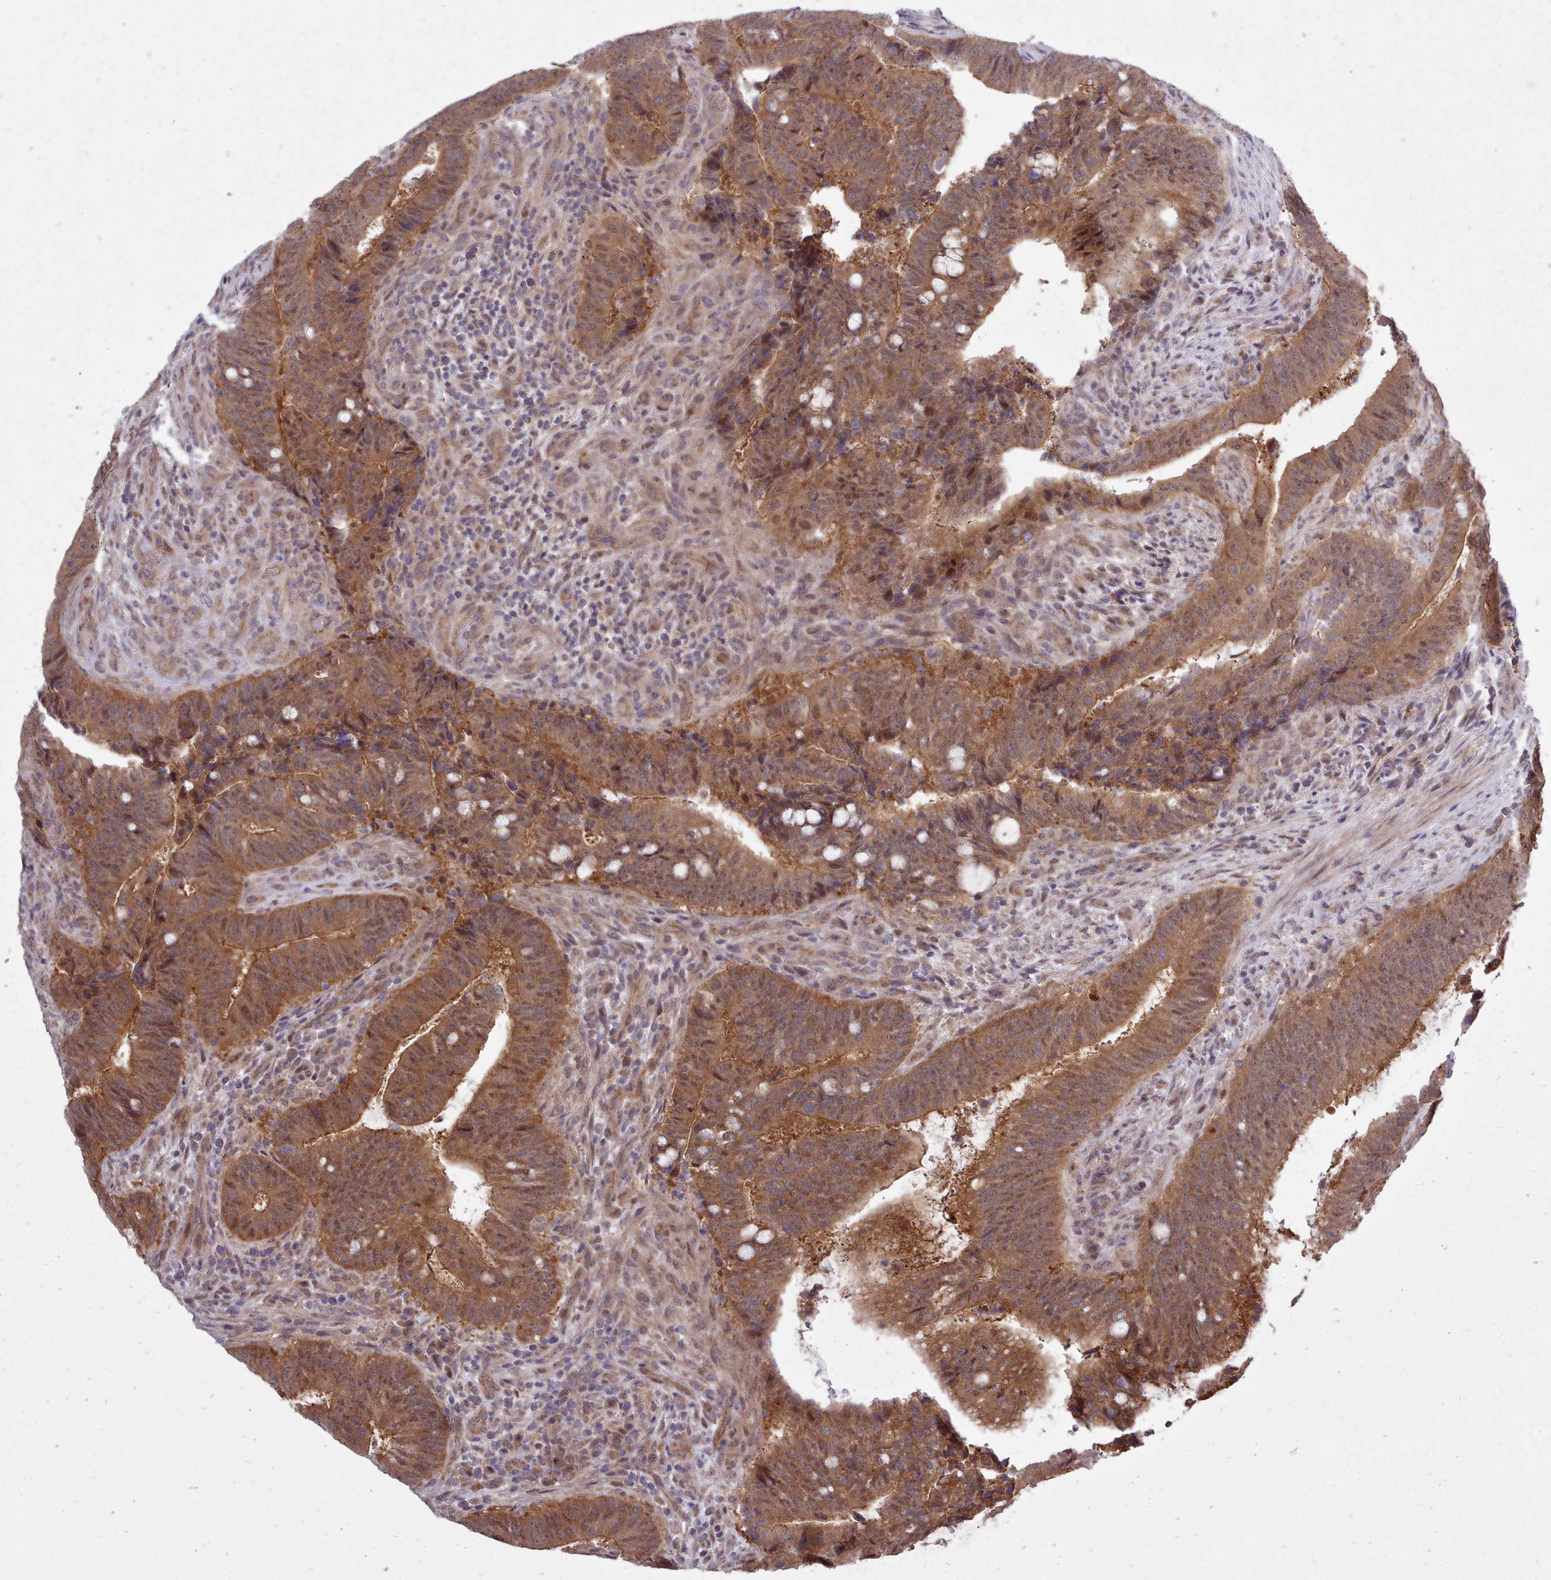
{"staining": {"intensity": "moderate", "quantity": ">75%", "location": "cytoplasmic/membranous"}, "tissue": "colorectal cancer", "cell_type": "Tumor cells", "image_type": "cancer", "snomed": [{"axis": "morphology", "description": "Adenocarcinoma, NOS"}, {"axis": "topography", "description": "Colon"}], "caption": "A histopathology image of colorectal adenocarcinoma stained for a protein exhibits moderate cytoplasmic/membranous brown staining in tumor cells.", "gene": "AHCY", "patient": {"sex": "female", "age": 43}}